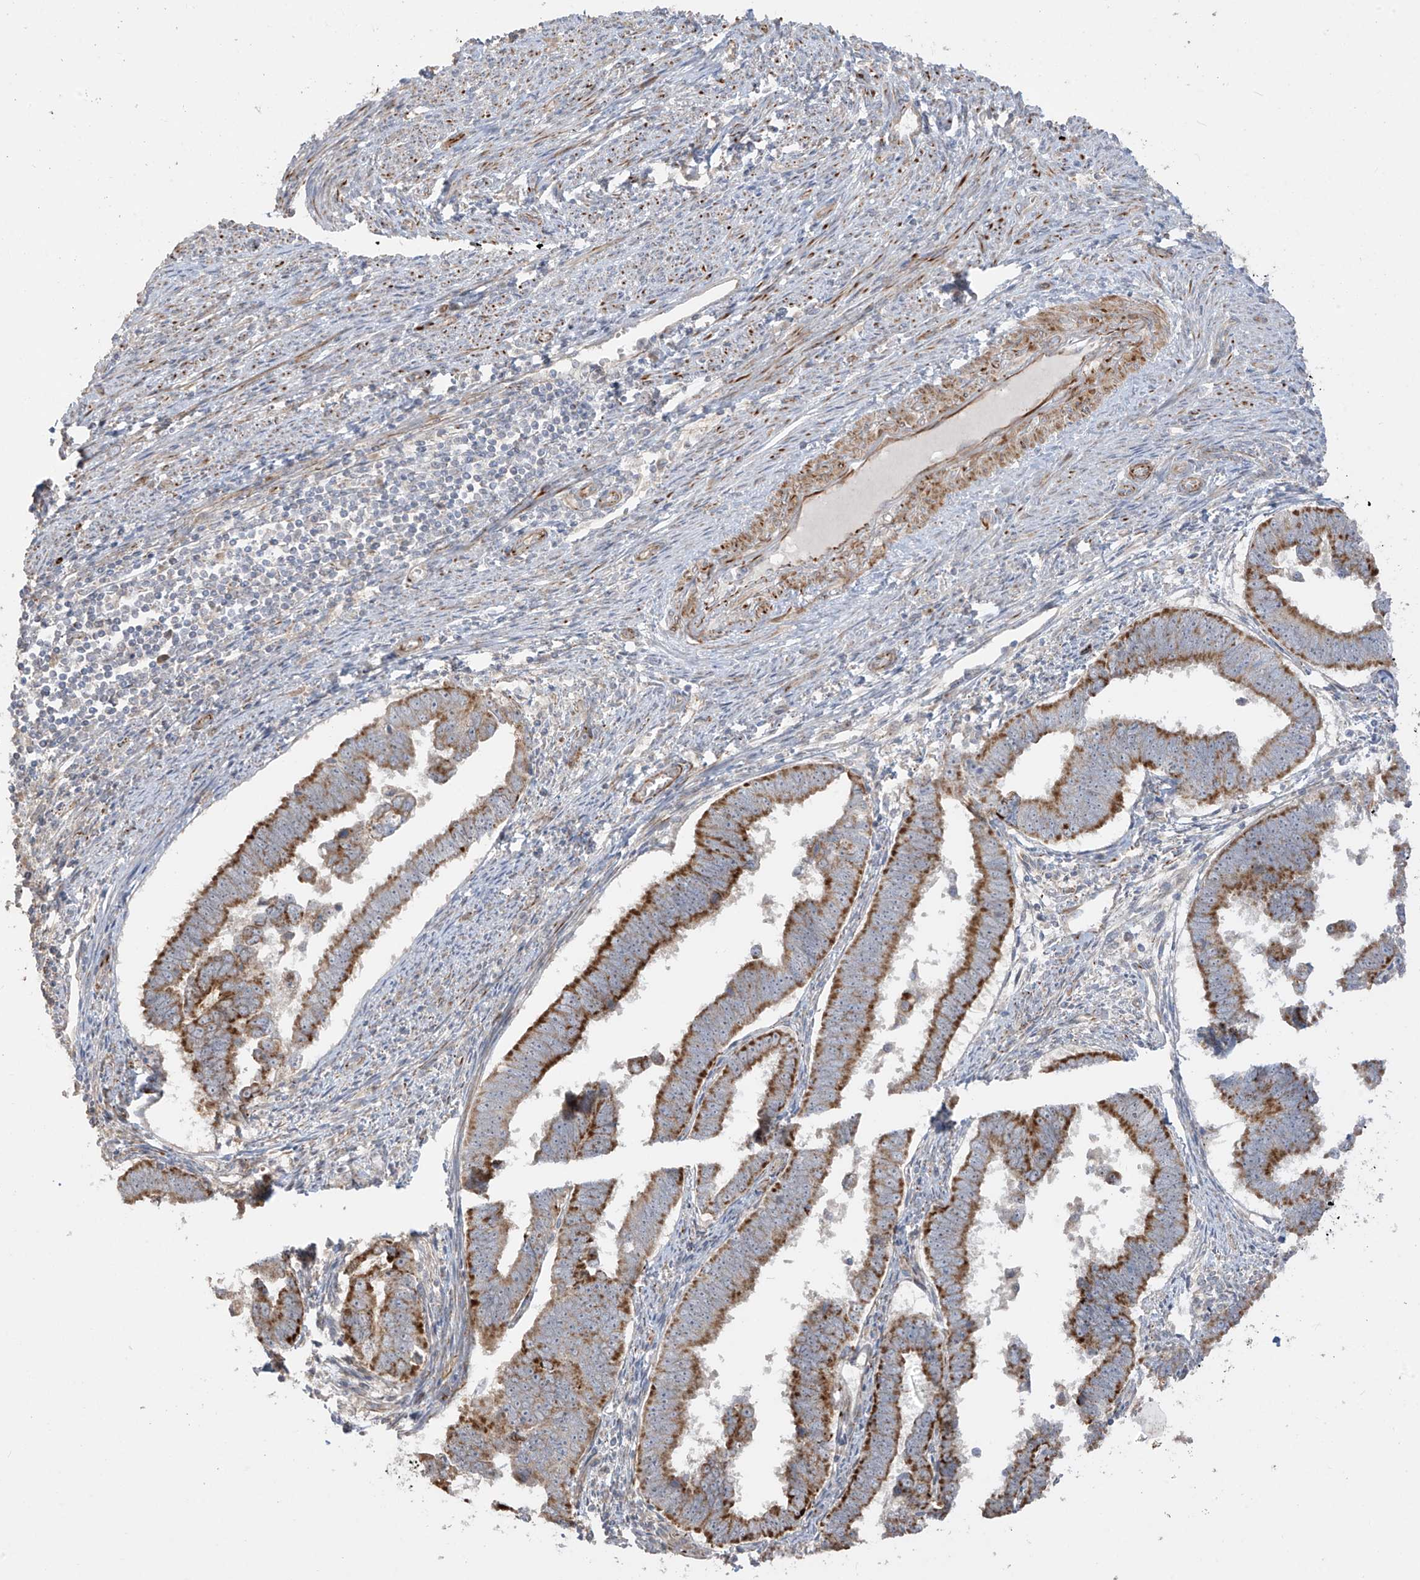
{"staining": {"intensity": "moderate", "quantity": ">75%", "location": "cytoplasmic/membranous"}, "tissue": "endometrial cancer", "cell_type": "Tumor cells", "image_type": "cancer", "snomed": [{"axis": "morphology", "description": "Adenocarcinoma, NOS"}, {"axis": "topography", "description": "Endometrium"}], "caption": "Immunohistochemistry (IHC) photomicrograph of endometrial cancer stained for a protein (brown), which exhibits medium levels of moderate cytoplasmic/membranous staining in about >75% of tumor cells.", "gene": "DCDC2", "patient": {"sex": "female", "age": 75}}